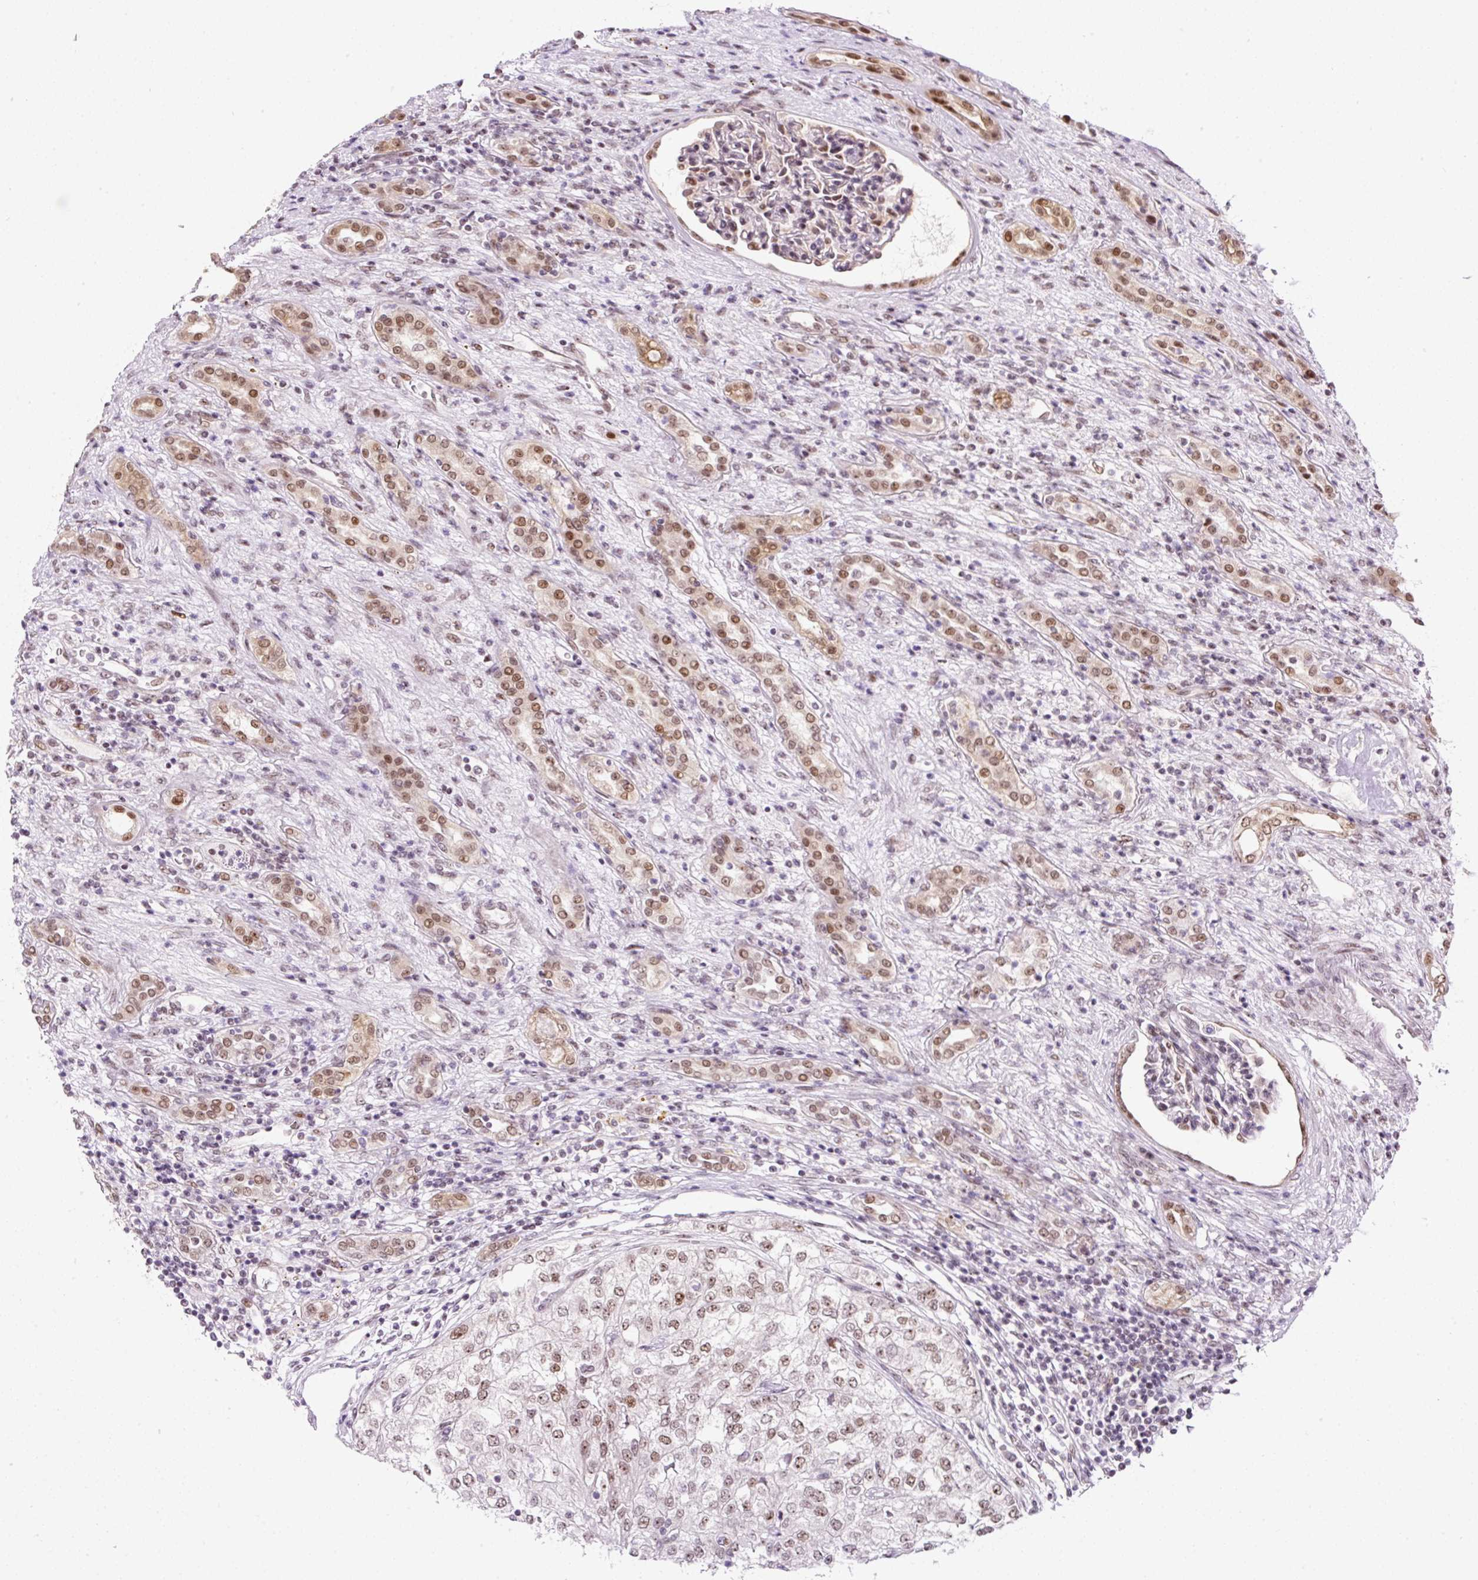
{"staining": {"intensity": "weak", "quantity": ">75%", "location": "nuclear"}, "tissue": "renal cancer", "cell_type": "Tumor cells", "image_type": "cancer", "snomed": [{"axis": "morphology", "description": "Adenocarcinoma, NOS"}, {"axis": "topography", "description": "Kidney"}], "caption": "Adenocarcinoma (renal) tissue demonstrates weak nuclear positivity in approximately >75% of tumor cells", "gene": "TAF1A", "patient": {"sex": "female", "age": 54}}